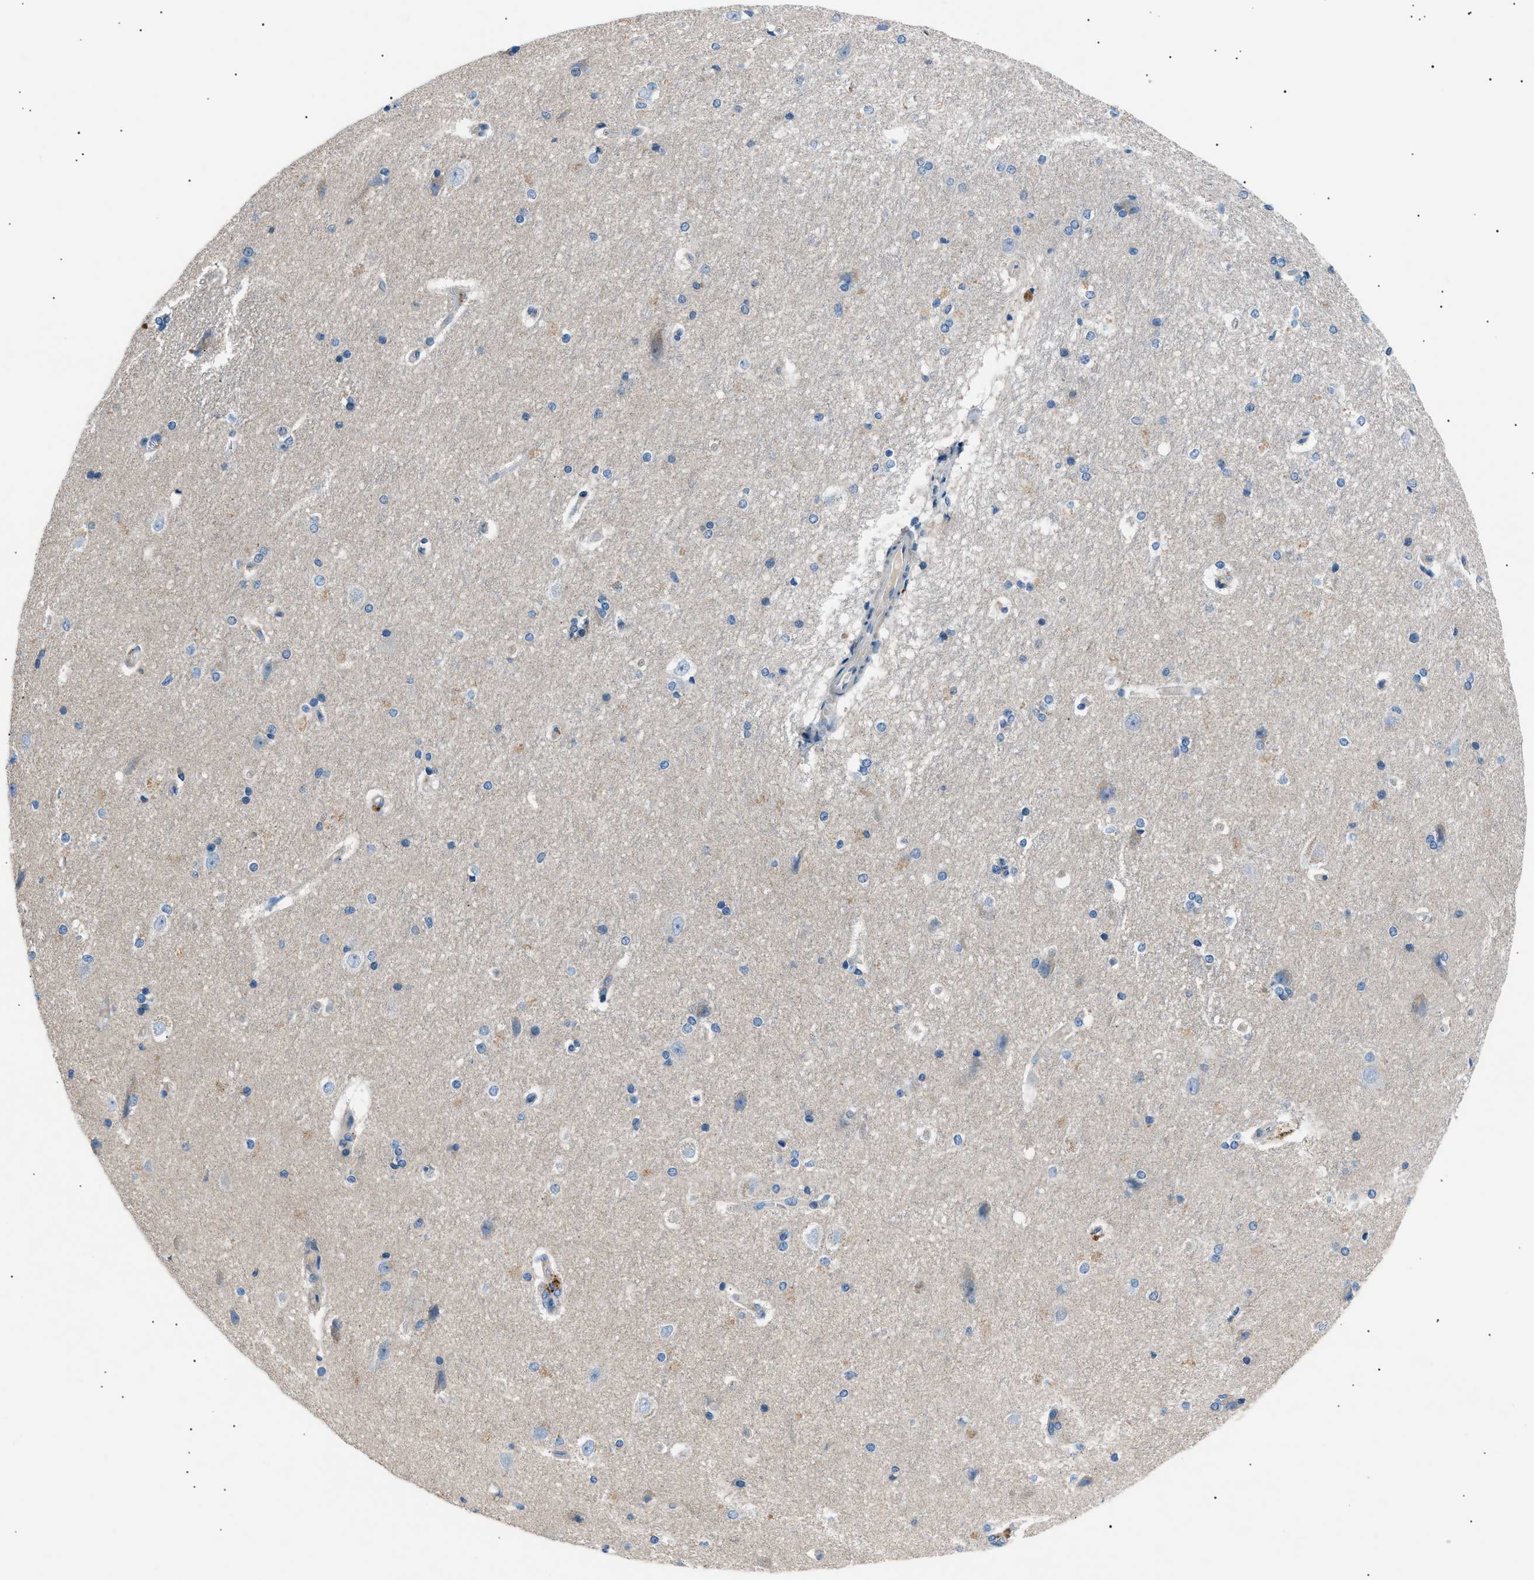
{"staining": {"intensity": "negative", "quantity": "none", "location": "none"}, "tissue": "hippocampus", "cell_type": "Glial cells", "image_type": "normal", "snomed": [{"axis": "morphology", "description": "Normal tissue, NOS"}, {"axis": "topography", "description": "Hippocampus"}], "caption": "The histopathology image shows no staining of glial cells in benign hippocampus.", "gene": "LRRC37B", "patient": {"sex": "female", "age": 19}}